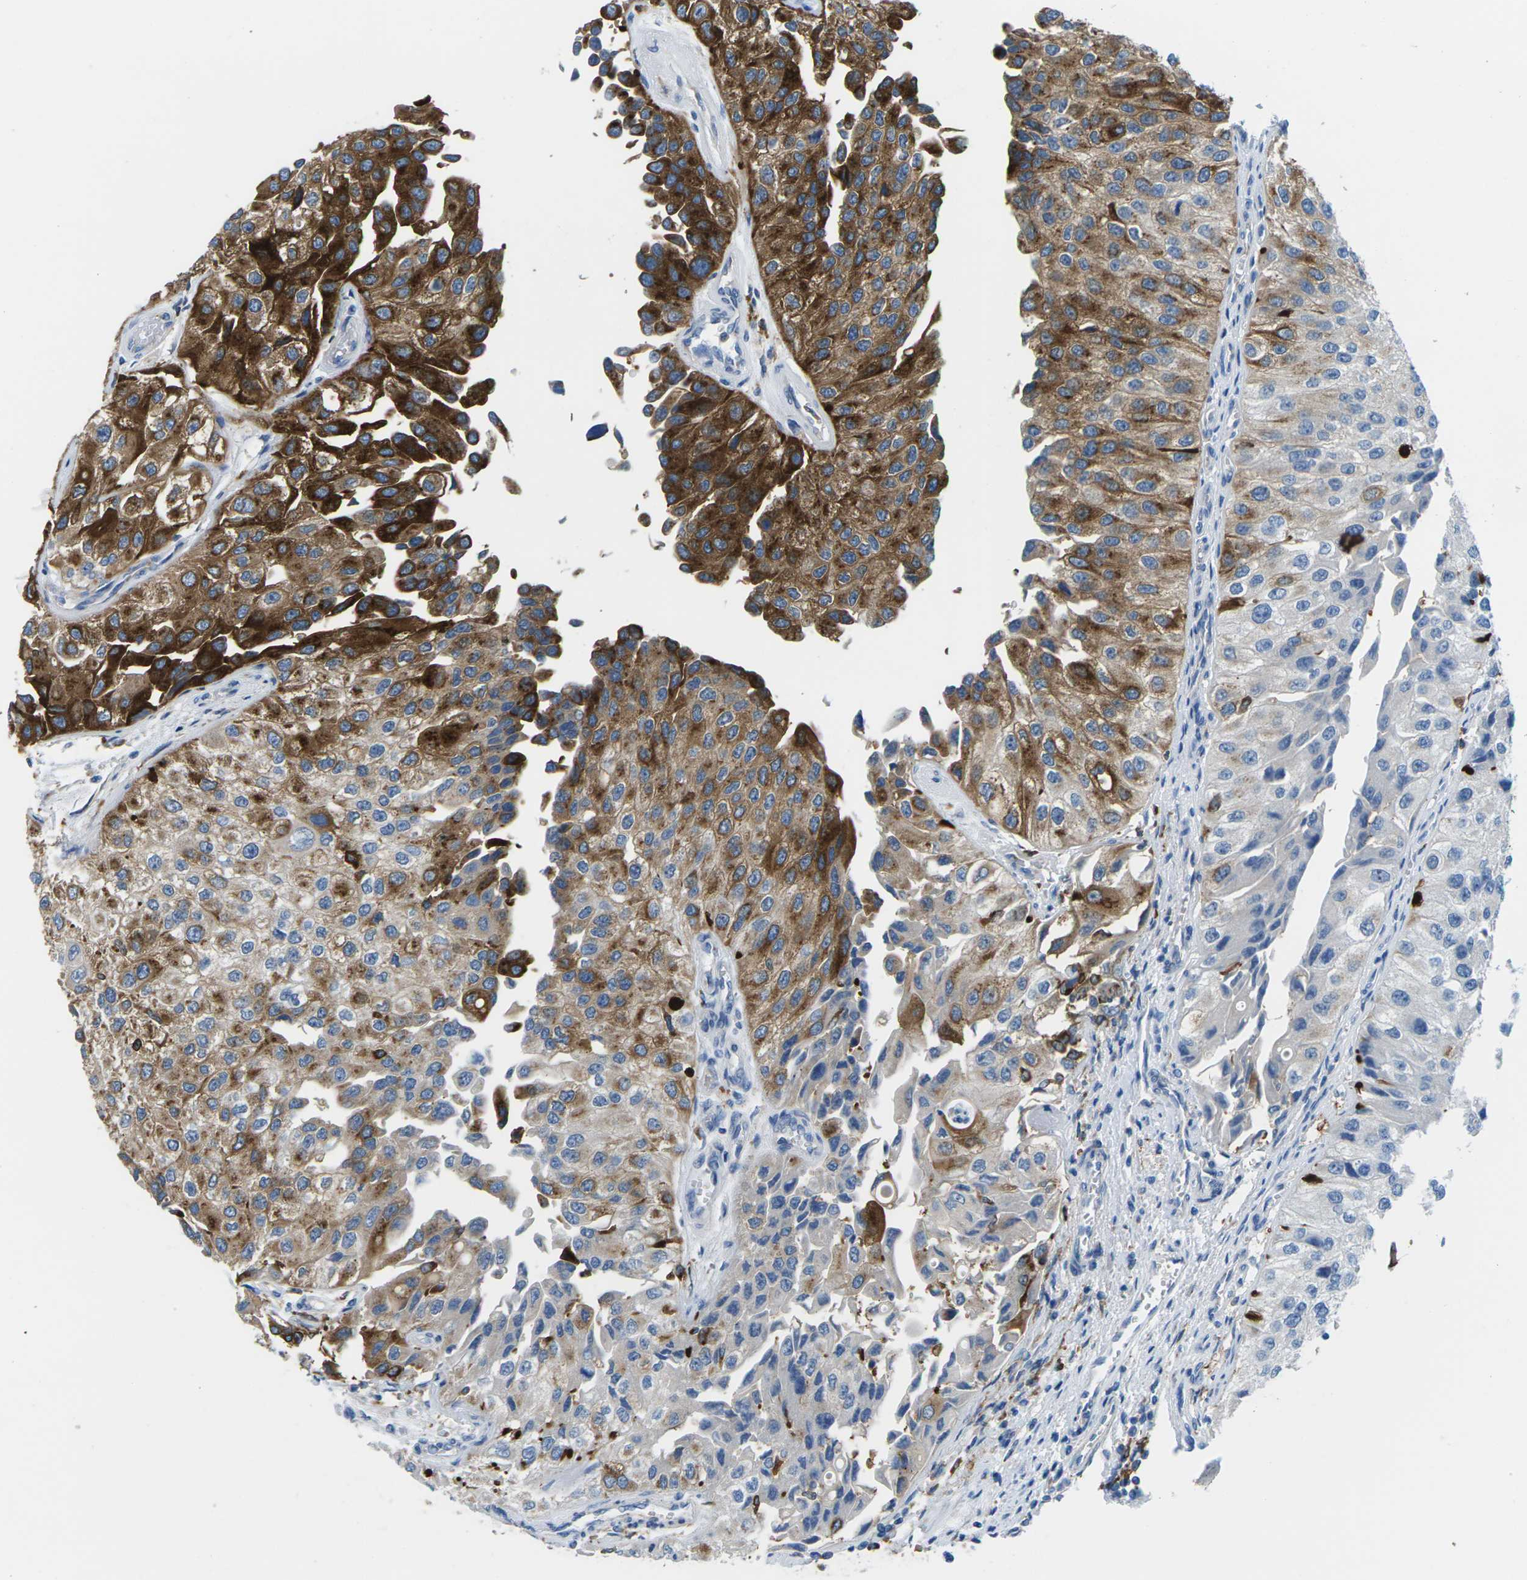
{"staining": {"intensity": "strong", "quantity": "25%-75%", "location": "cytoplasmic/membranous"}, "tissue": "urothelial cancer", "cell_type": "Tumor cells", "image_type": "cancer", "snomed": [{"axis": "morphology", "description": "Urothelial carcinoma, High grade"}, {"axis": "topography", "description": "Kidney"}, {"axis": "topography", "description": "Urinary bladder"}], "caption": "Immunohistochemistry (DAB (3,3'-diaminobenzidine)) staining of human urothelial carcinoma (high-grade) shows strong cytoplasmic/membranous protein staining in about 25%-75% of tumor cells. The staining was performed using DAB, with brown indicating positive protein expression. Nuclei are stained blue with hematoxylin.", "gene": "SYNGR2", "patient": {"sex": "male", "age": 77}}